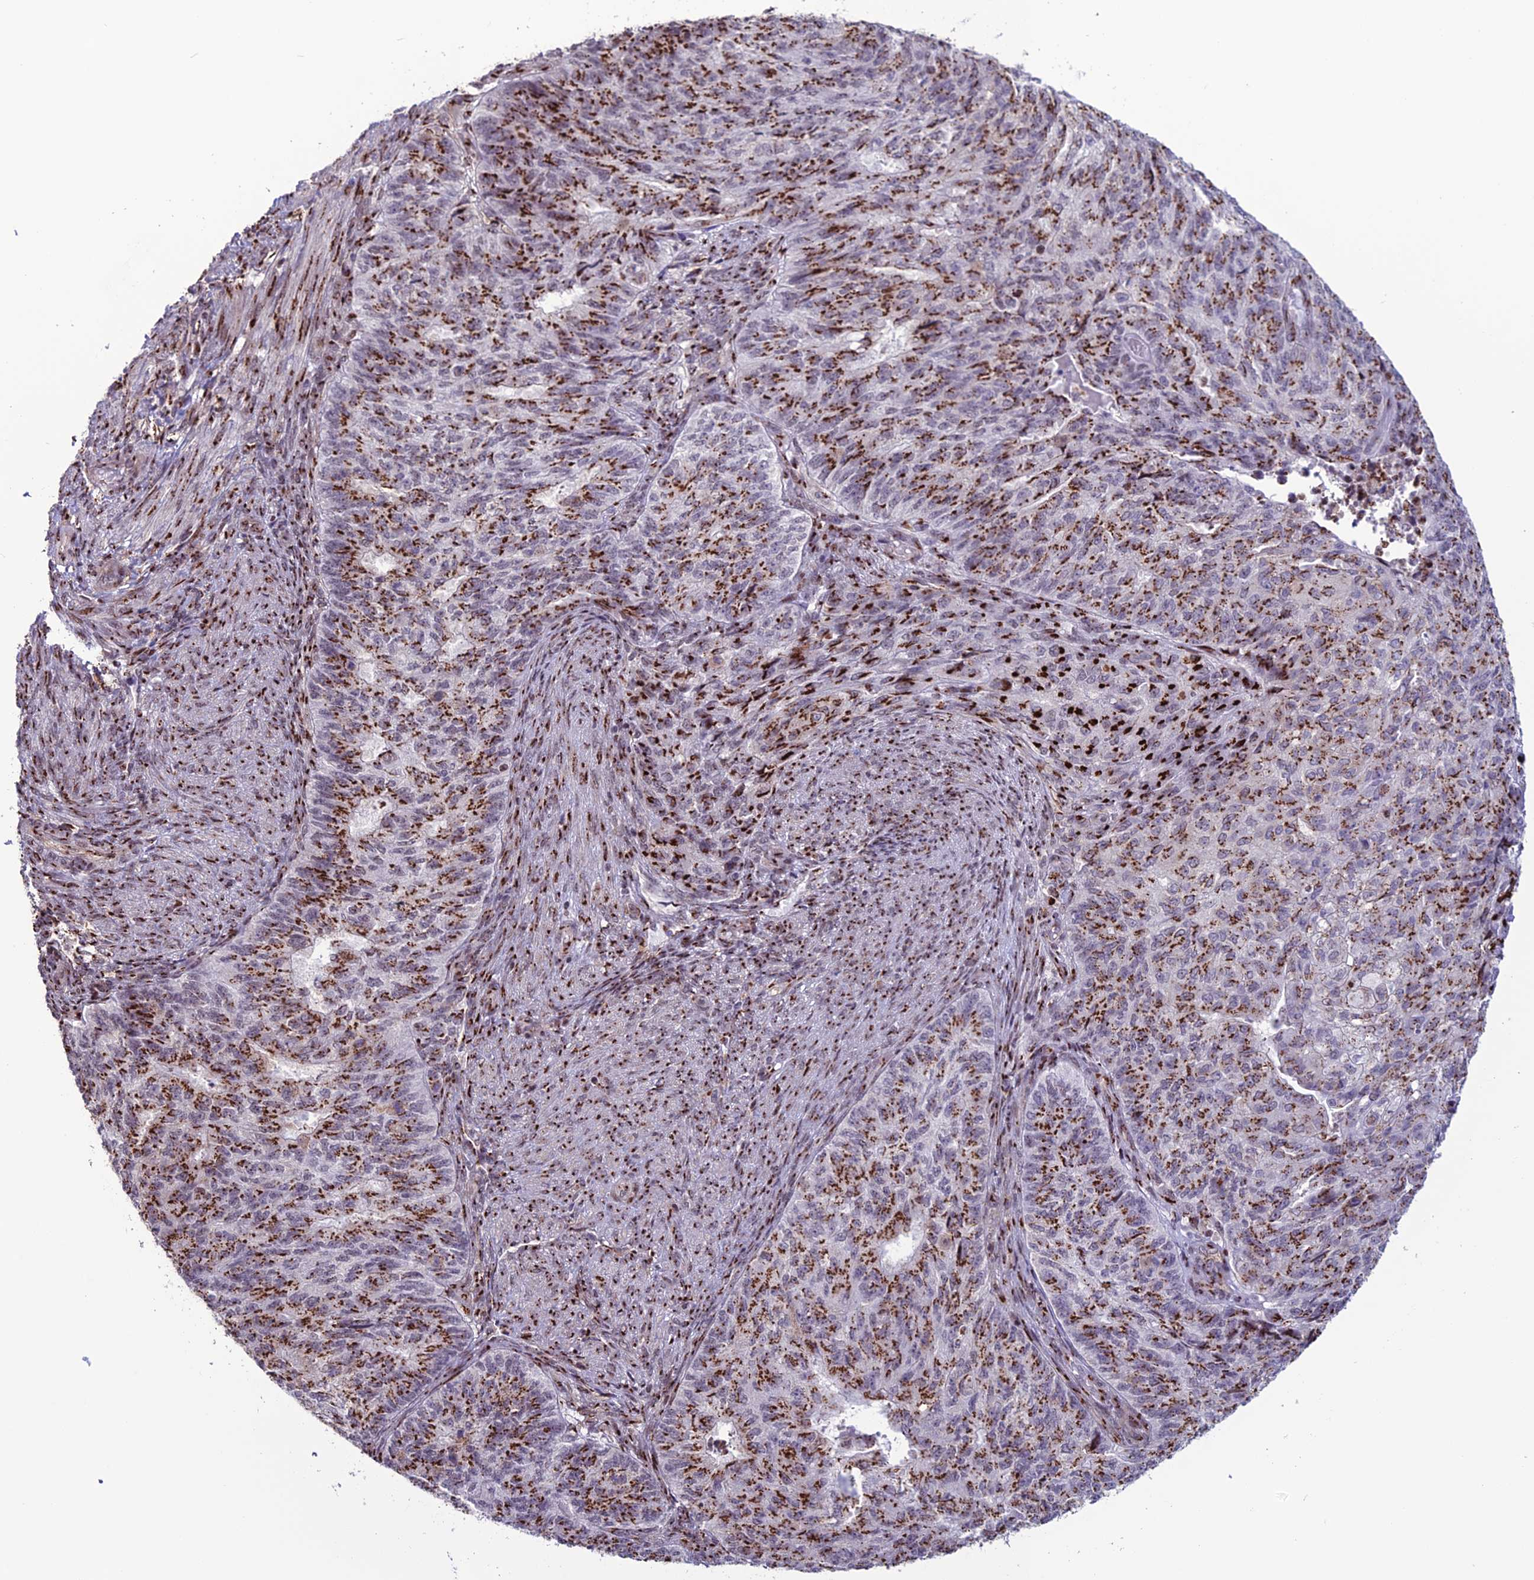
{"staining": {"intensity": "strong", "quantity": ">75%", "location": "cytoplasmic/membranous"}, "tissue": "endometrial cancer", "cell_type": "Tumor cells", "image_type": "cancer", "snomed": [{"axis": "morphology", "description": "Adenocarcinoma, NOS"}, {"axis": "topography", "description": "Endometrium"}], "caption": "Human endometrial cancer (adenocarcinoma) stained with a brown dye exhibits strong cytoplasmic/membranous positive expression in about >75% of tumor cells.", "gene": "PLEKHA4", "patient": {"sex": "female", "age": 32}}